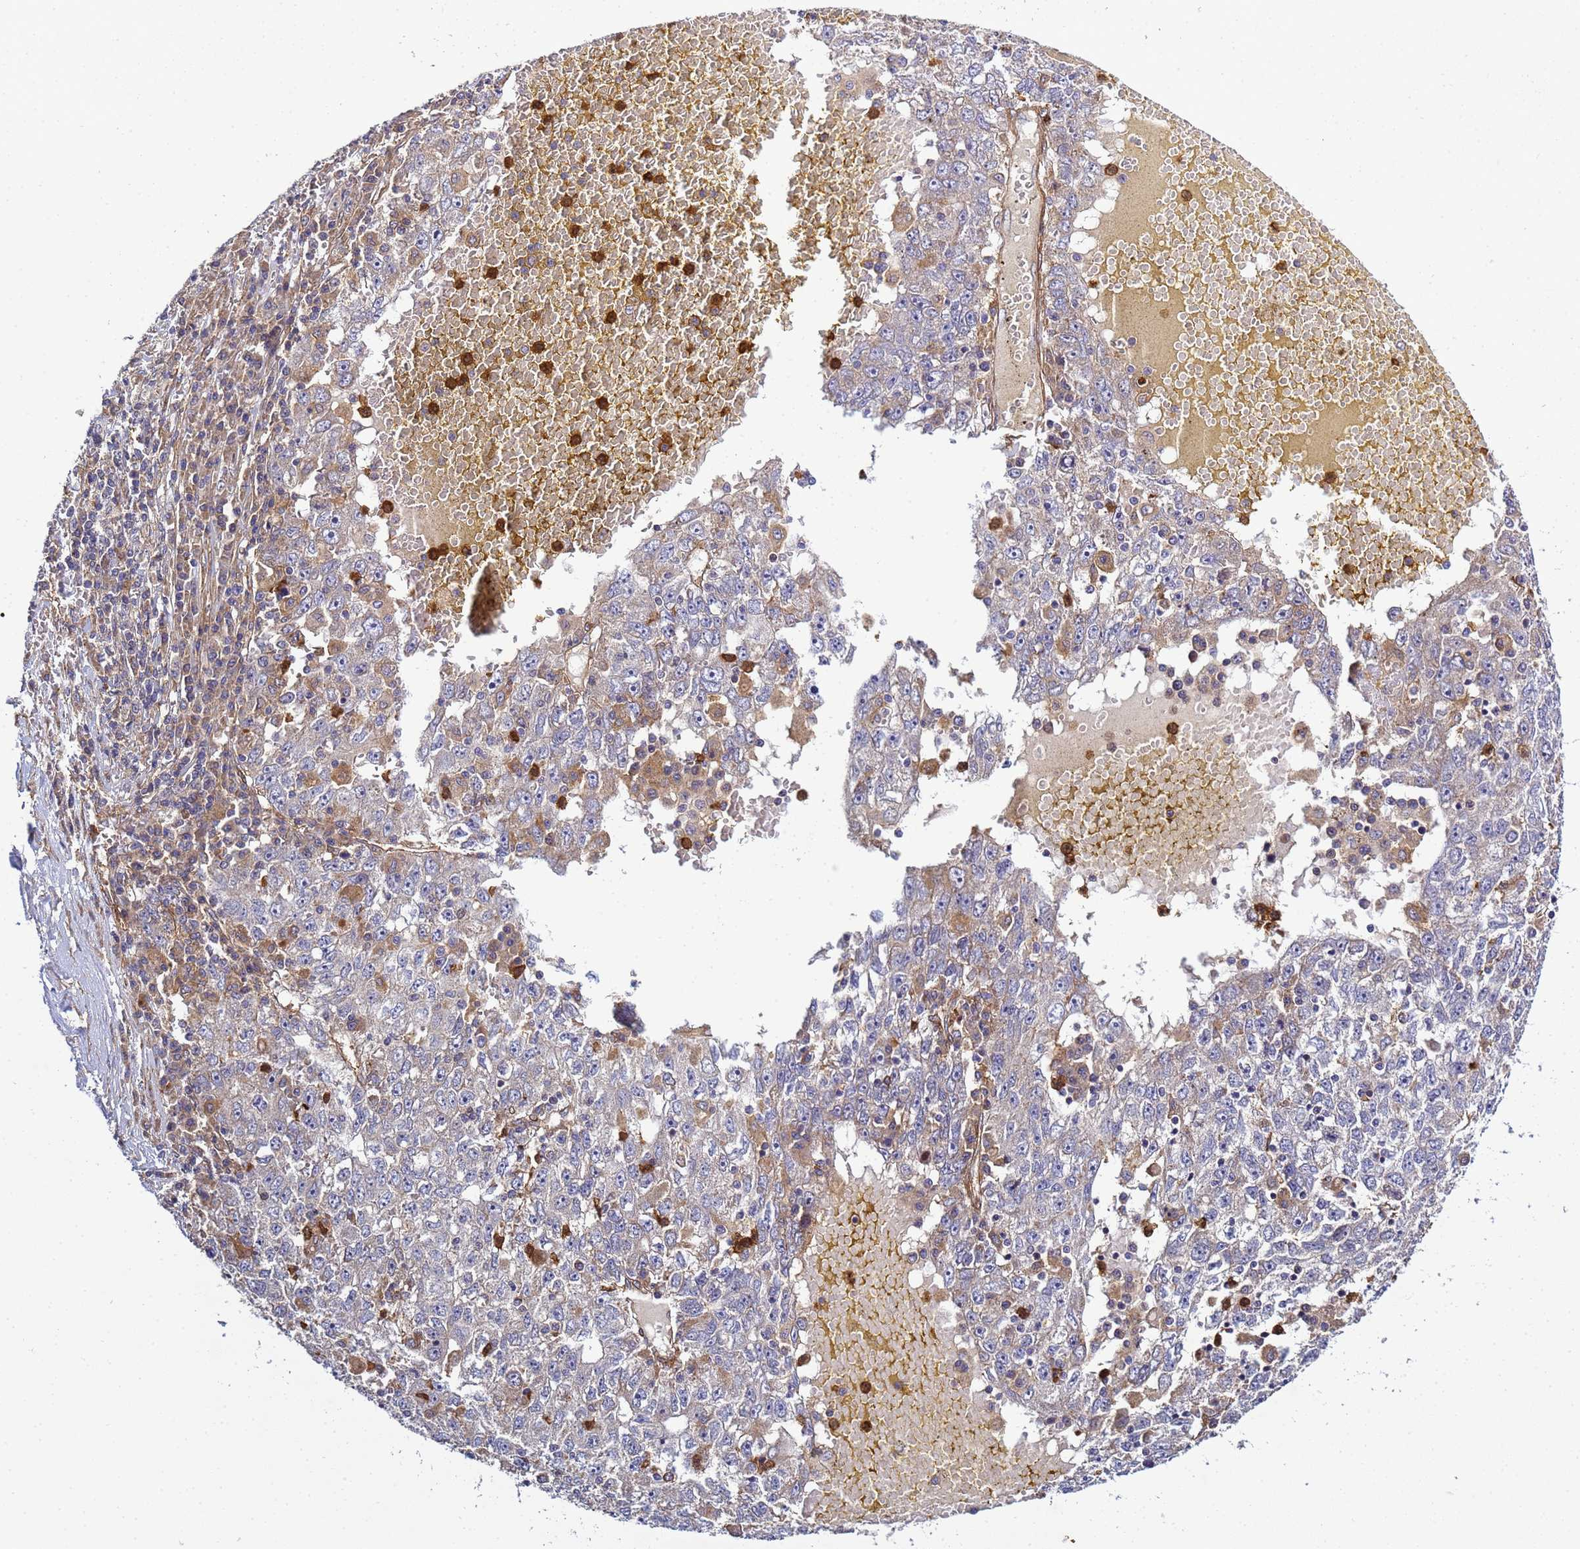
{"staining": {"intensity": "weak", "quantity": "<25%", "location": "cytoplasmic/membranous"}, "tissue": "liver cancer", "cell_type": "Tumor cells", "image_type": "cancer", "snomed": [{"axis": "morphology", "description": "Carcinoma, Hepatocellular, NOS"}, {"axis": "topography", "description": "Liver"}], "caption": "The histopathology image displays no staining of tumor cells in liver hepatocellular carcinoma.", "gene": "C8orf34", "patient": {"sex": "male", "age": 49}}